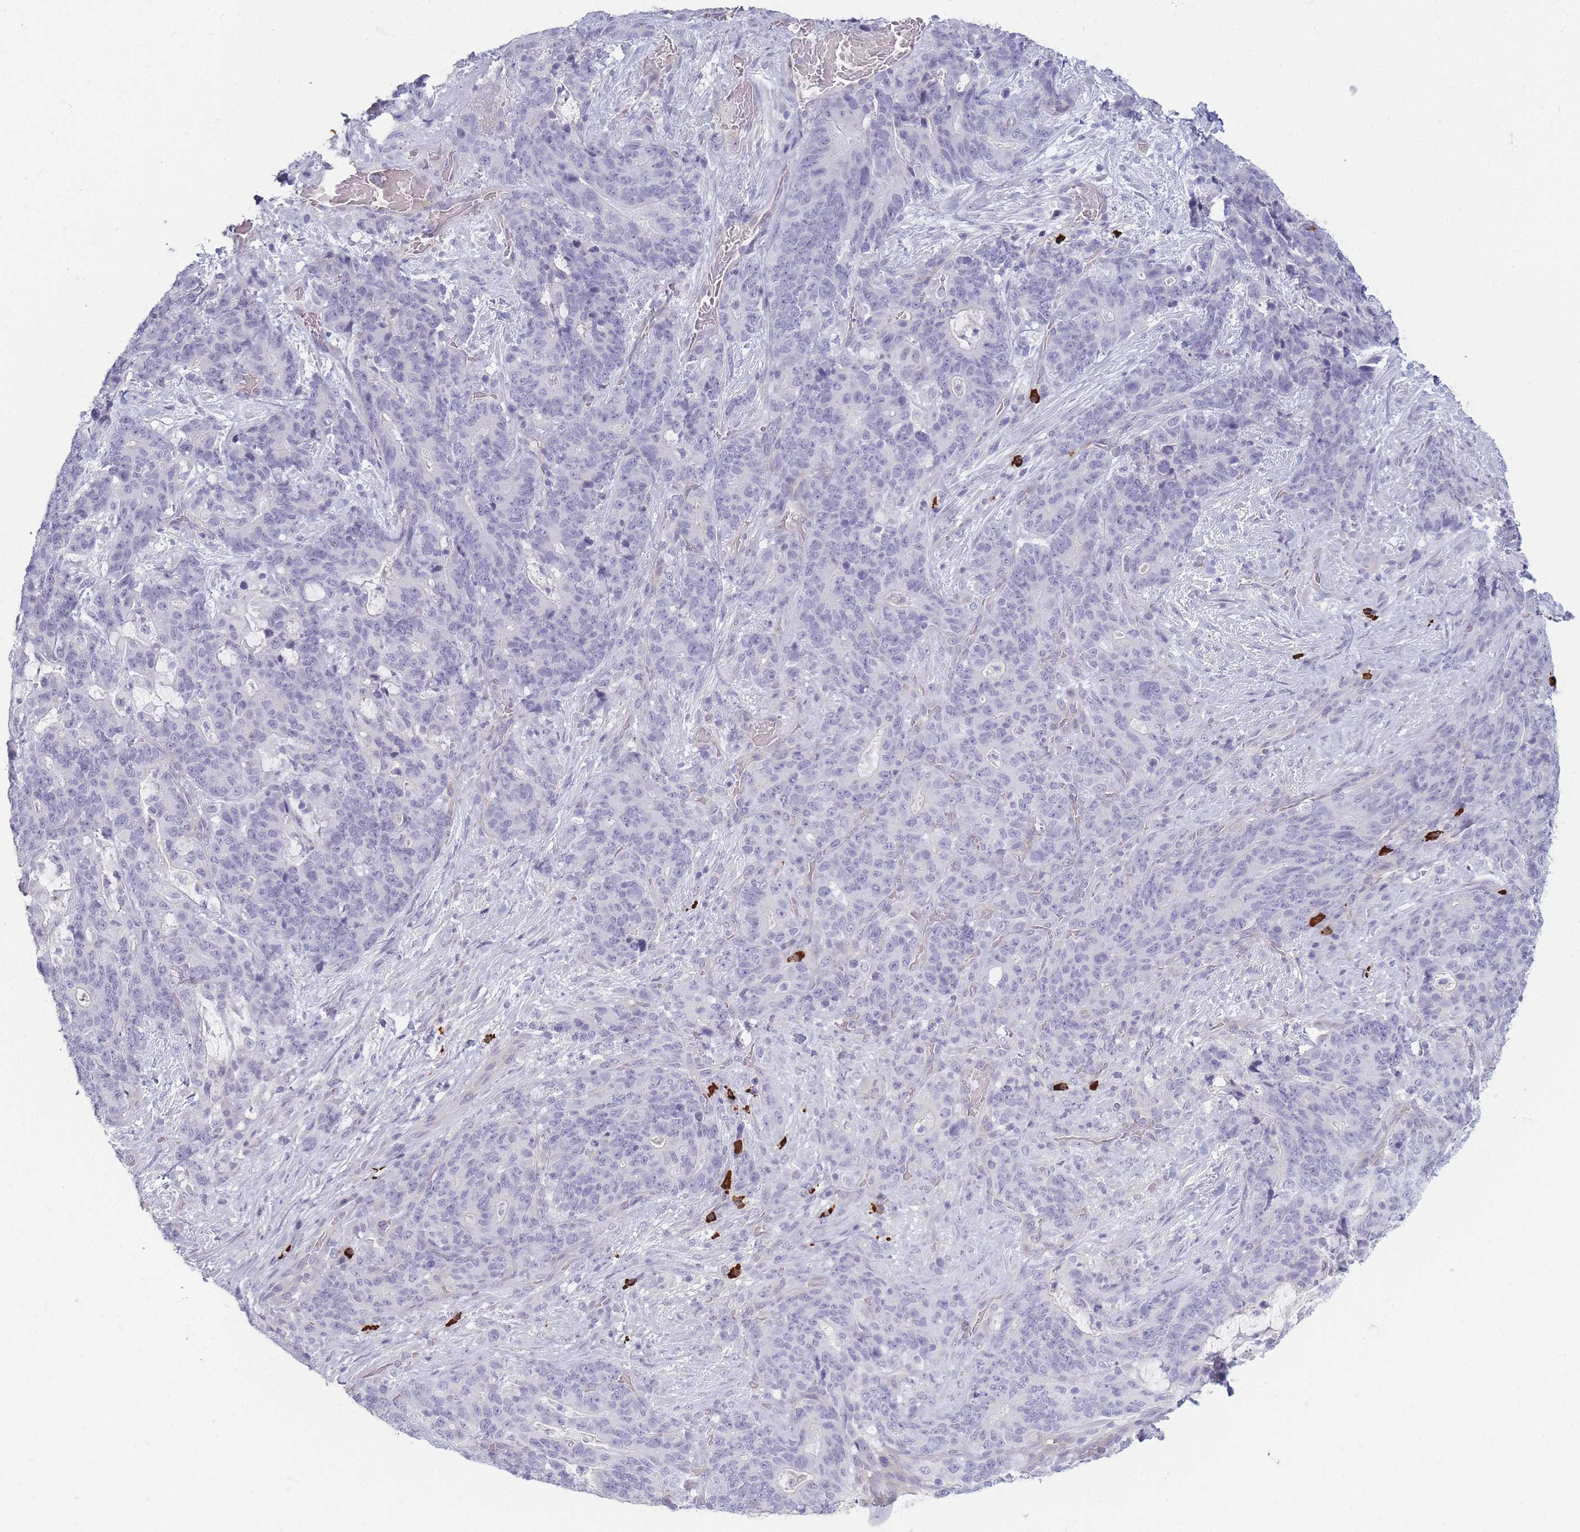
{"staining": {"intensity": "negative", "quantity": "none", "location": "none"}, "tissue": "stomach cancer", "cell_type": "Tumor cells", "image_type": "cancer", "snomed": [{"axis": "morphology", "description": "Normal tissue, NOS"}, {"axis": "morphology", "description": "Adenocarcinoma, NOS"}, {"axis": "topography", "description": "Stomach"}], "caption": "This image is of stomach cancer stained with IHC to label a protein in brown with the nuclei are counter-stained blue. There is no expression in tumor cells. (DAB (3,3'-diaminobenzidine) immunohistochemistry, high magnification).", "gene": "PLEKHG2", "patient": {"sex": "female", "age": 64}}